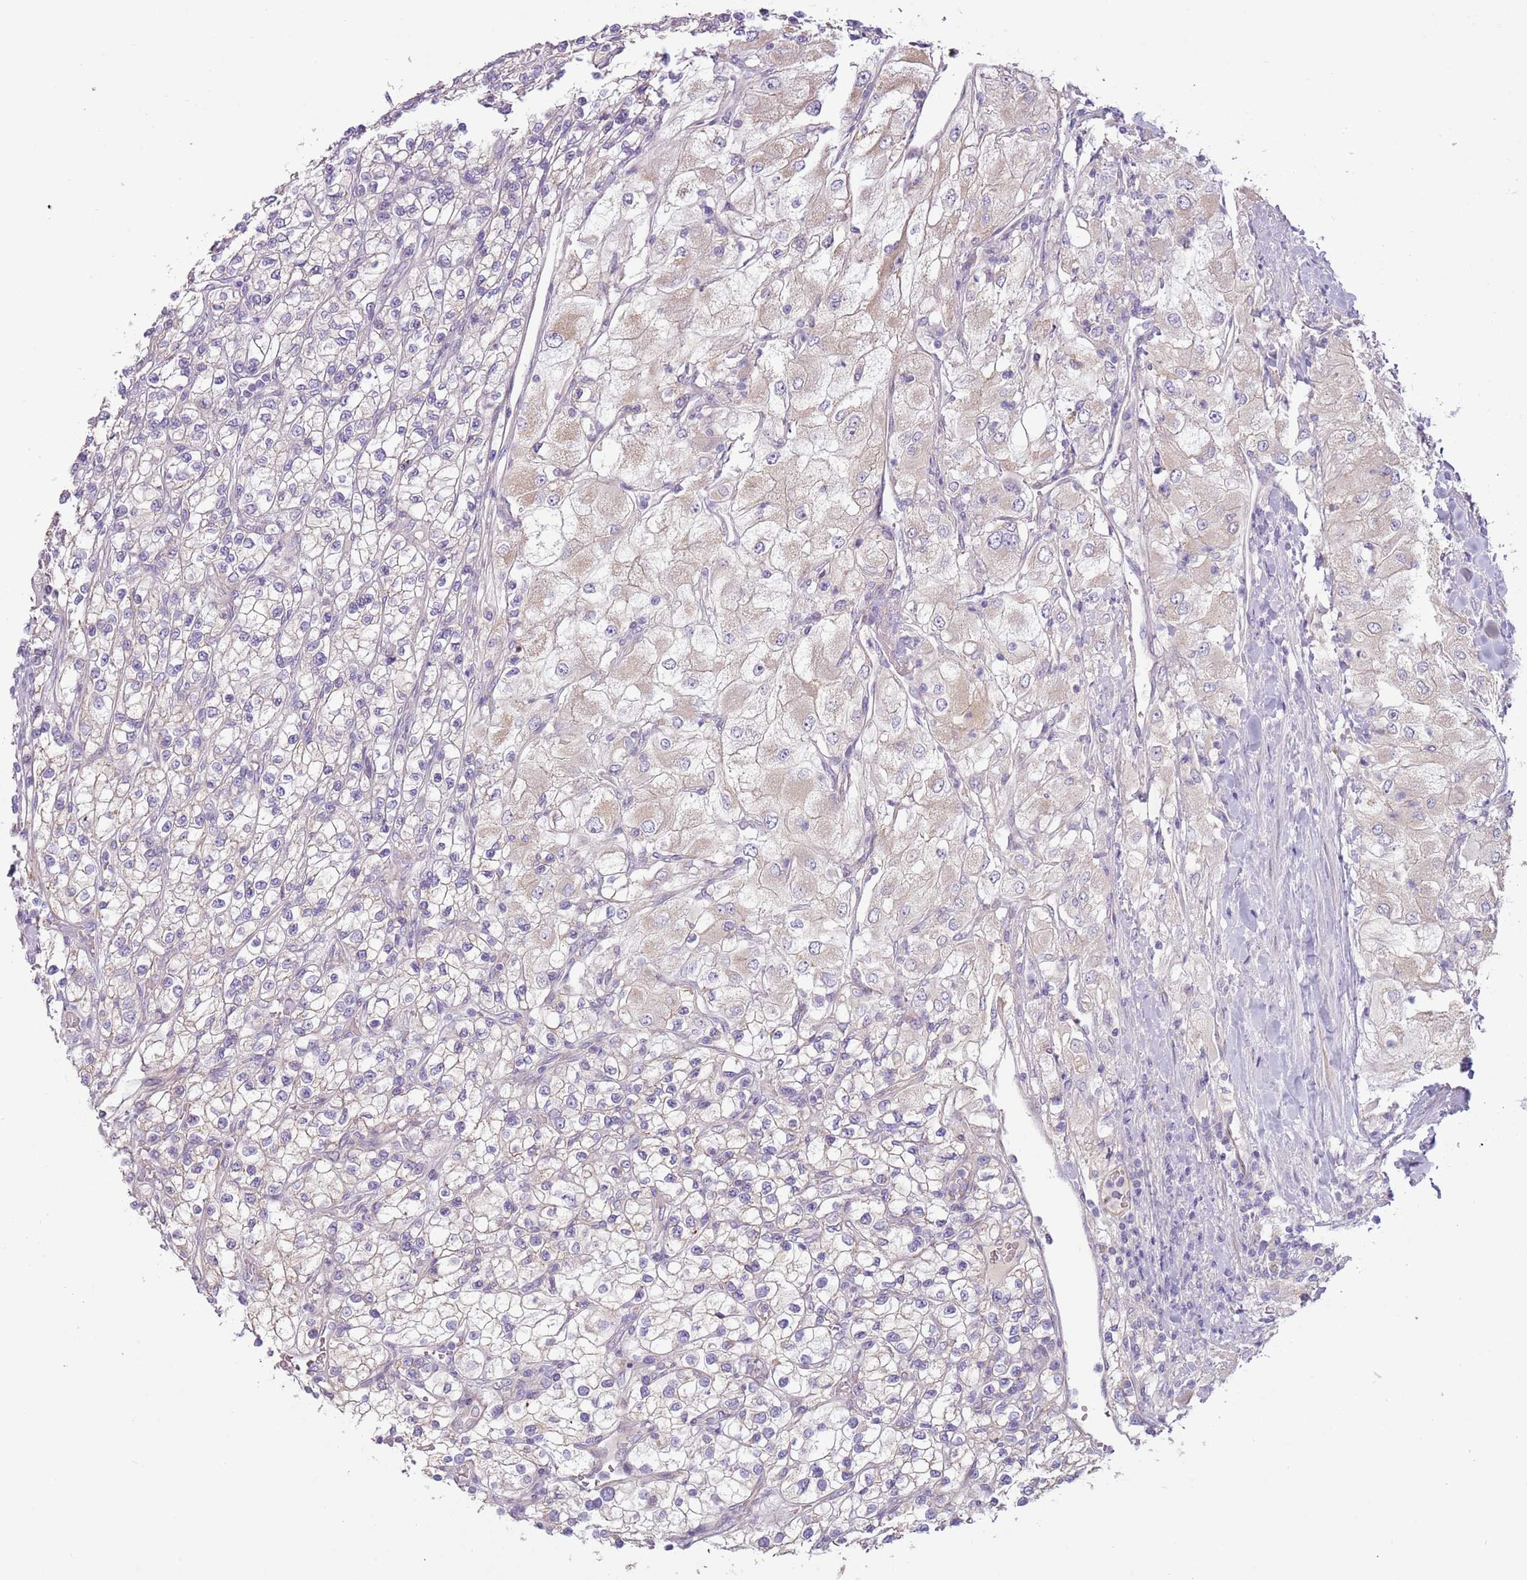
{"staining": {"intensity": "weak", "quantity": "<25%", "location": "cytoplasmic/membranous"}, "tissue": "renal cancer", "cell_type": "Tumor cells", "image_type": "cancer", "snomed": [{"axis": "morphology", "description": "Adenocarcinoma, NOS"}, {"axis": "topography", "description": "Kidney"}], "caption": "High magnification brightfield microscopy of adenocarcinoma (renal) stained with DAB (3,3'-diaminobenzidine) (brown) and counterstained with hematoxylin (blue): tumor cells show no significant staining. (Stains: DAB (3,3'-diaminobenzidine) IHC with hematoxylin counter stain, Microscopy: brightfield microscopy at high magnification).", "gene": "MRO", "patient": {"sex": "male", "age": 80}}